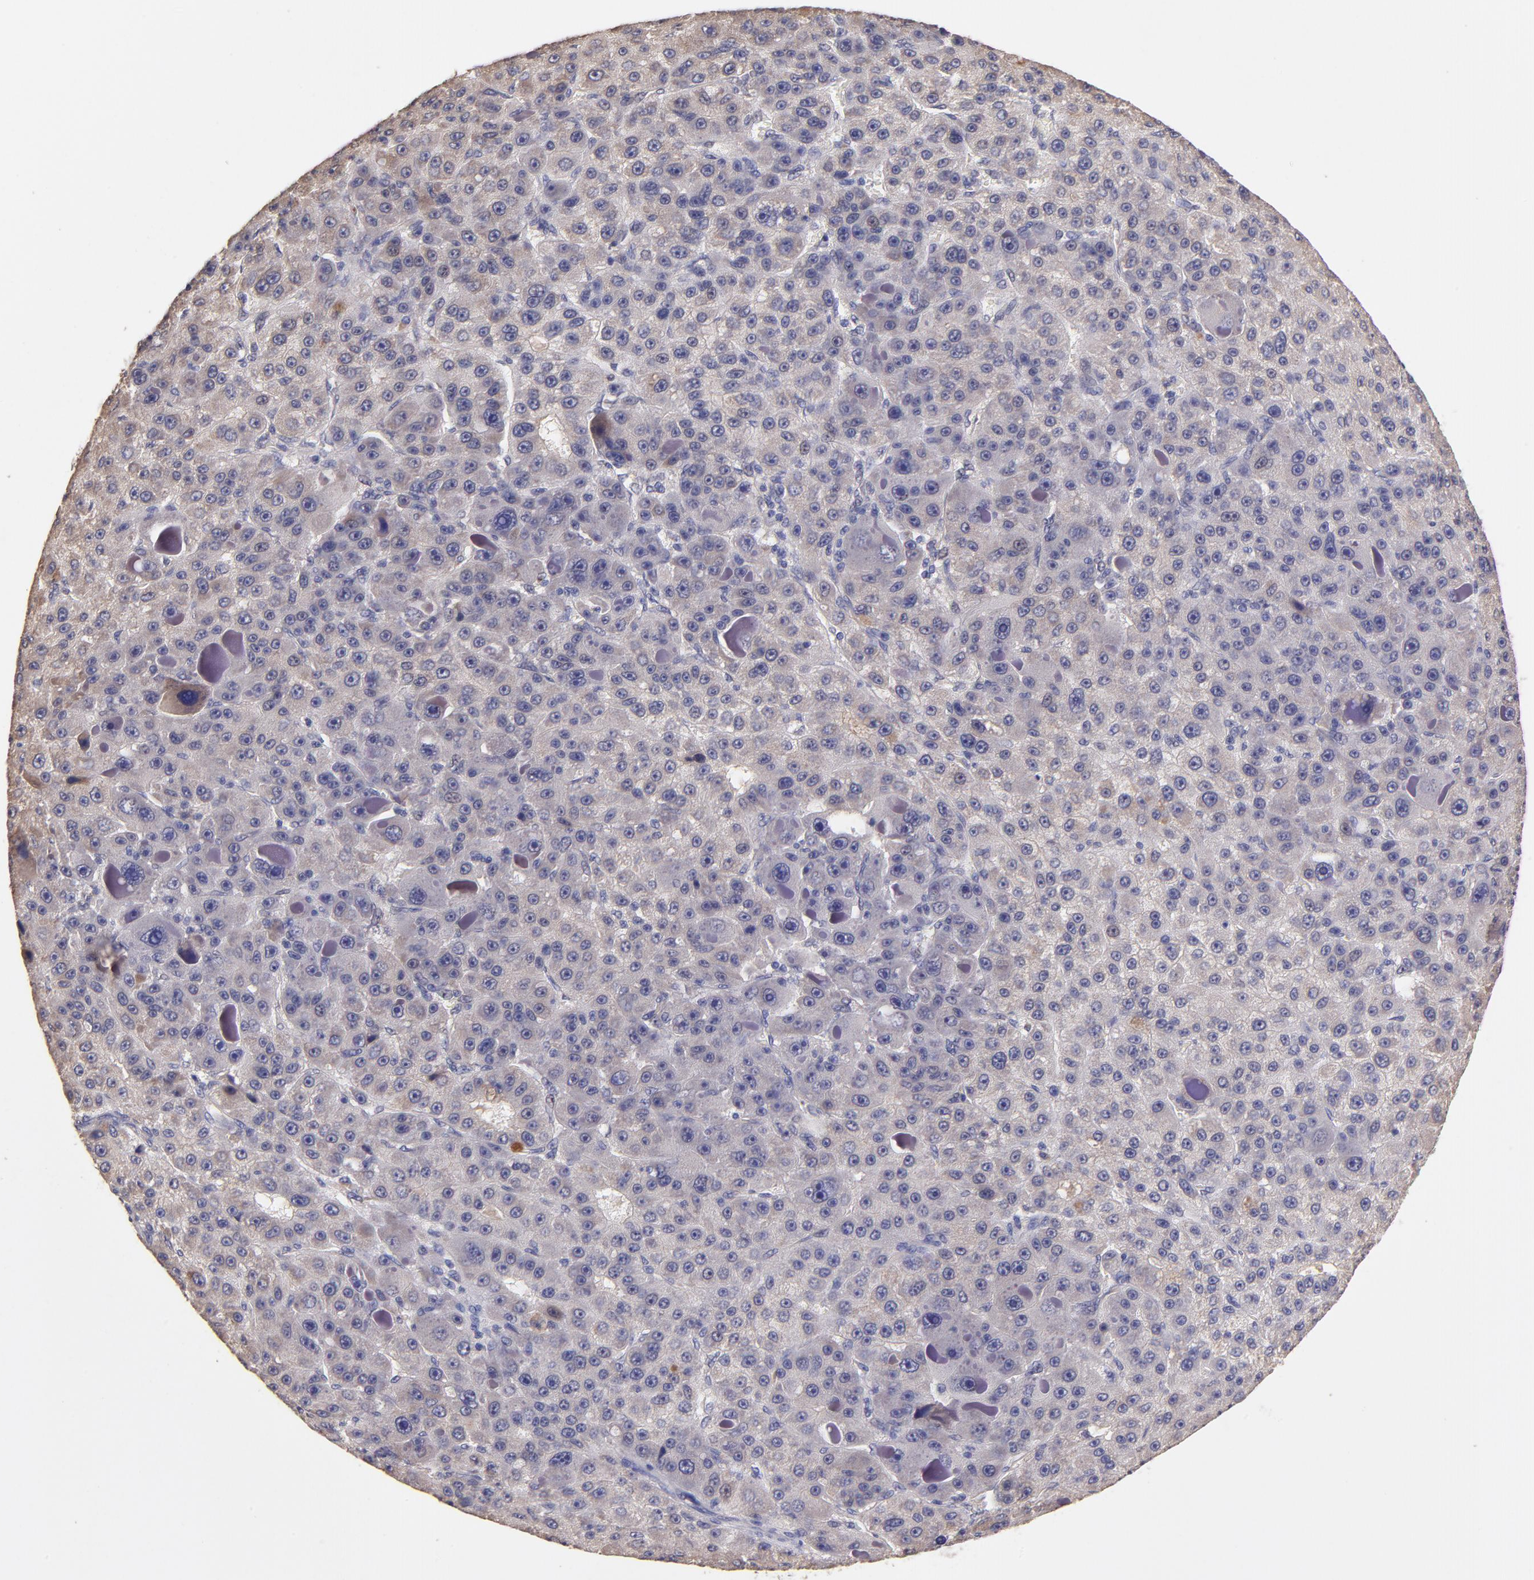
{"staining": {"intensity": "weak", "quantity": "<25%", "location": "cytoplasmic/membranous"}, "tissue": "liver cancer", "cell_type": "Tumor cells", "image_type": "cancer", "snomed": [{"axis": "morphology", "description": "Carcinoma, Hepatocellular, NOS"}, {"axis": "topography", "description": "Liver"}], "caption": "Protein analysis of liver cancer exhibits no significant expression in tumor cells.", "gene": "RNASEL", "patient": {"sex": "male", "age": 76}}